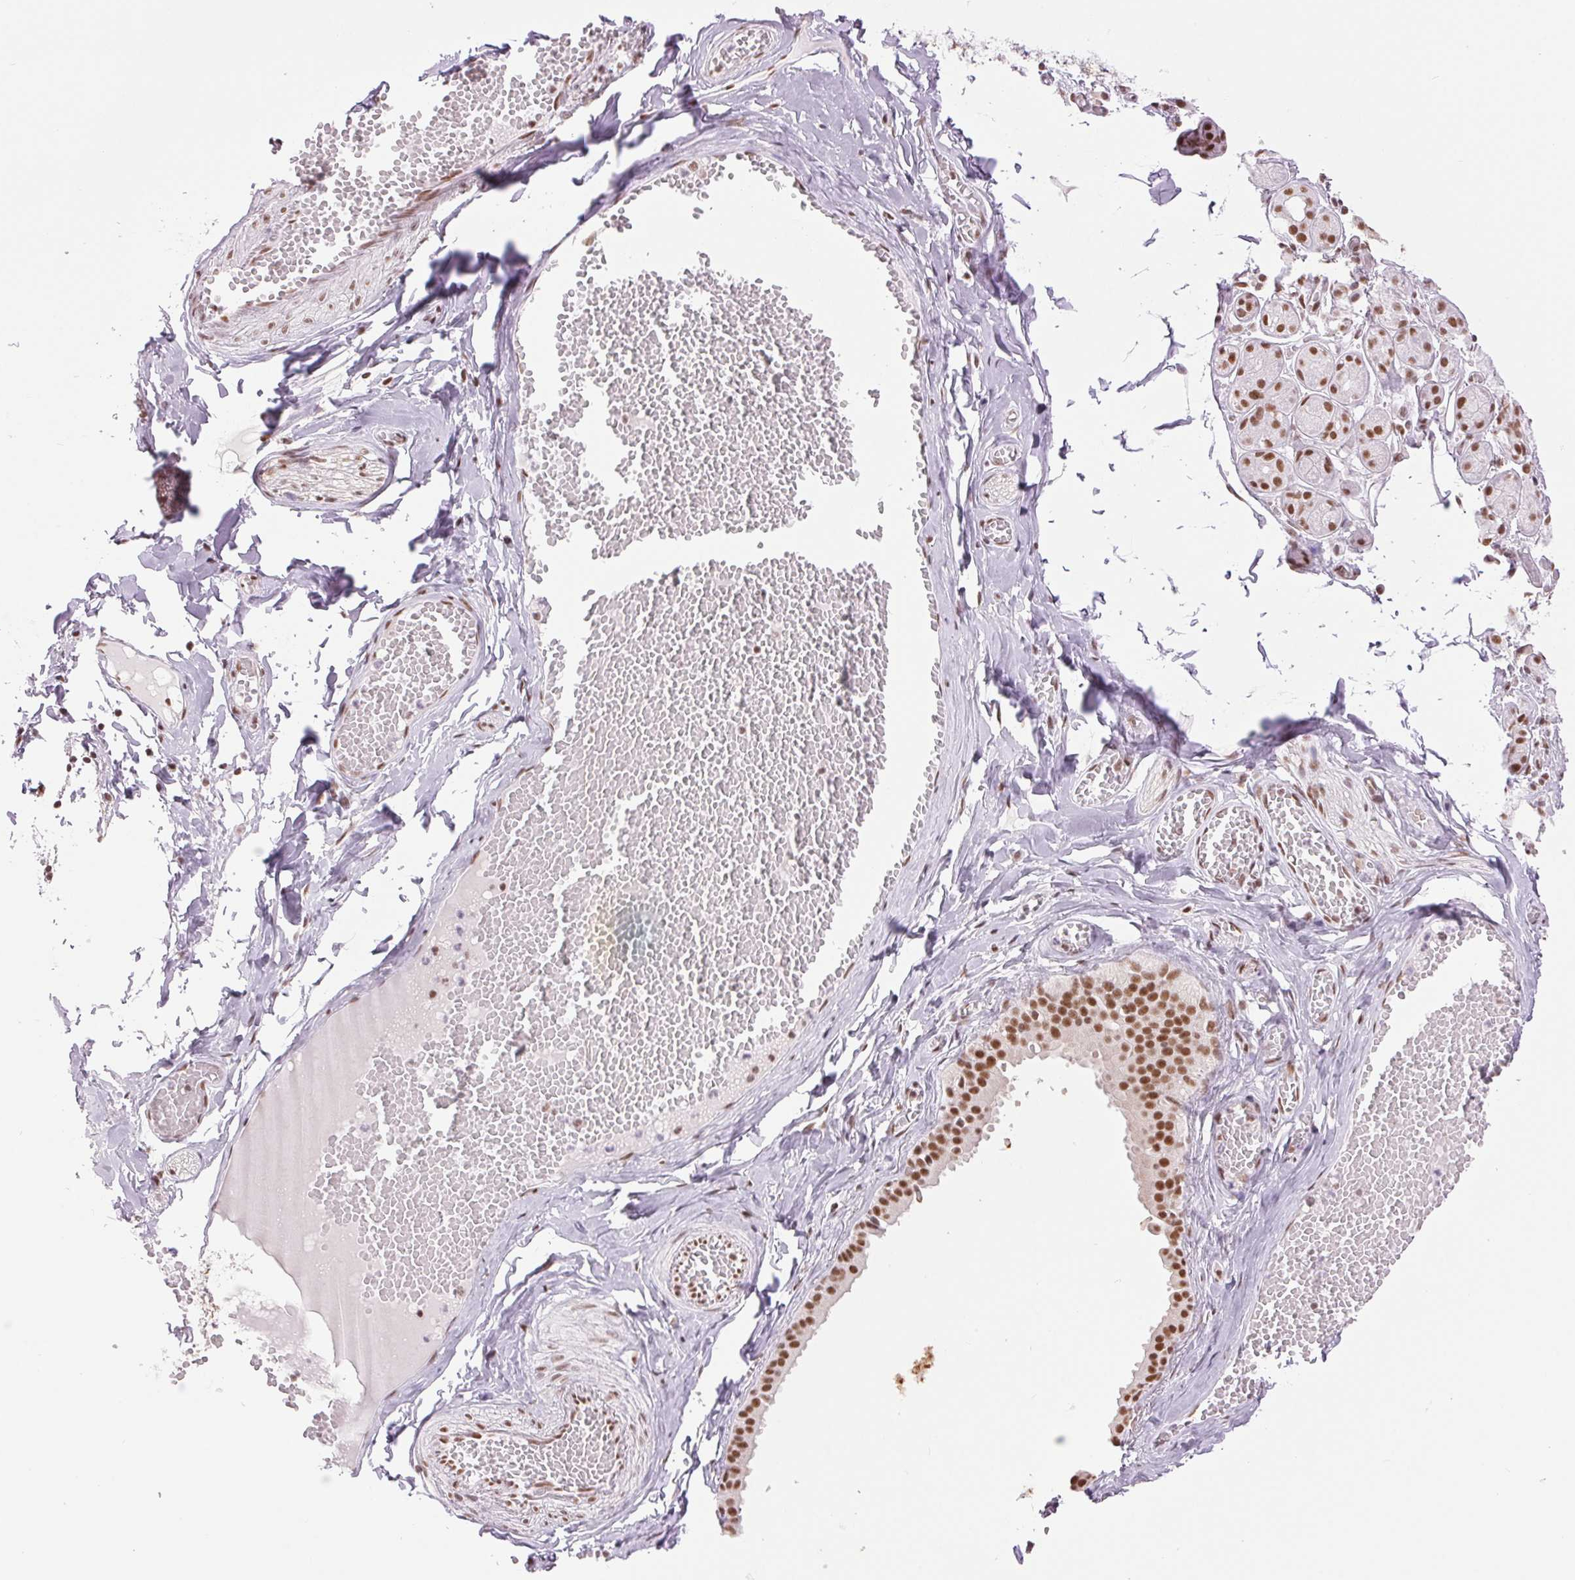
{"staining": {"intensity": "moderate", "quantity": ">75%", "location": "nuclear"}, "tissue": "salivary gland", "cell_type": "Glandular cells", "image_type": "normal", "snomed": [{"axis": "morphology", "description": "Normal tissue, NOS"}, {"axis": "topography", "description": "Salivary gland"}, {"axis": "topography", "description": "Peripheral nerve tissue"}], "caption": "Benign salivary gland shows moderate nuclear positivity in approximately >75% of glandular cells (Stains: DAB in brown, nuclei in blue, Microscopy: brightfield microscopy at high magnification)..", "gene": "ZFR2", "patient": {"sex": "male", "age": 71}}